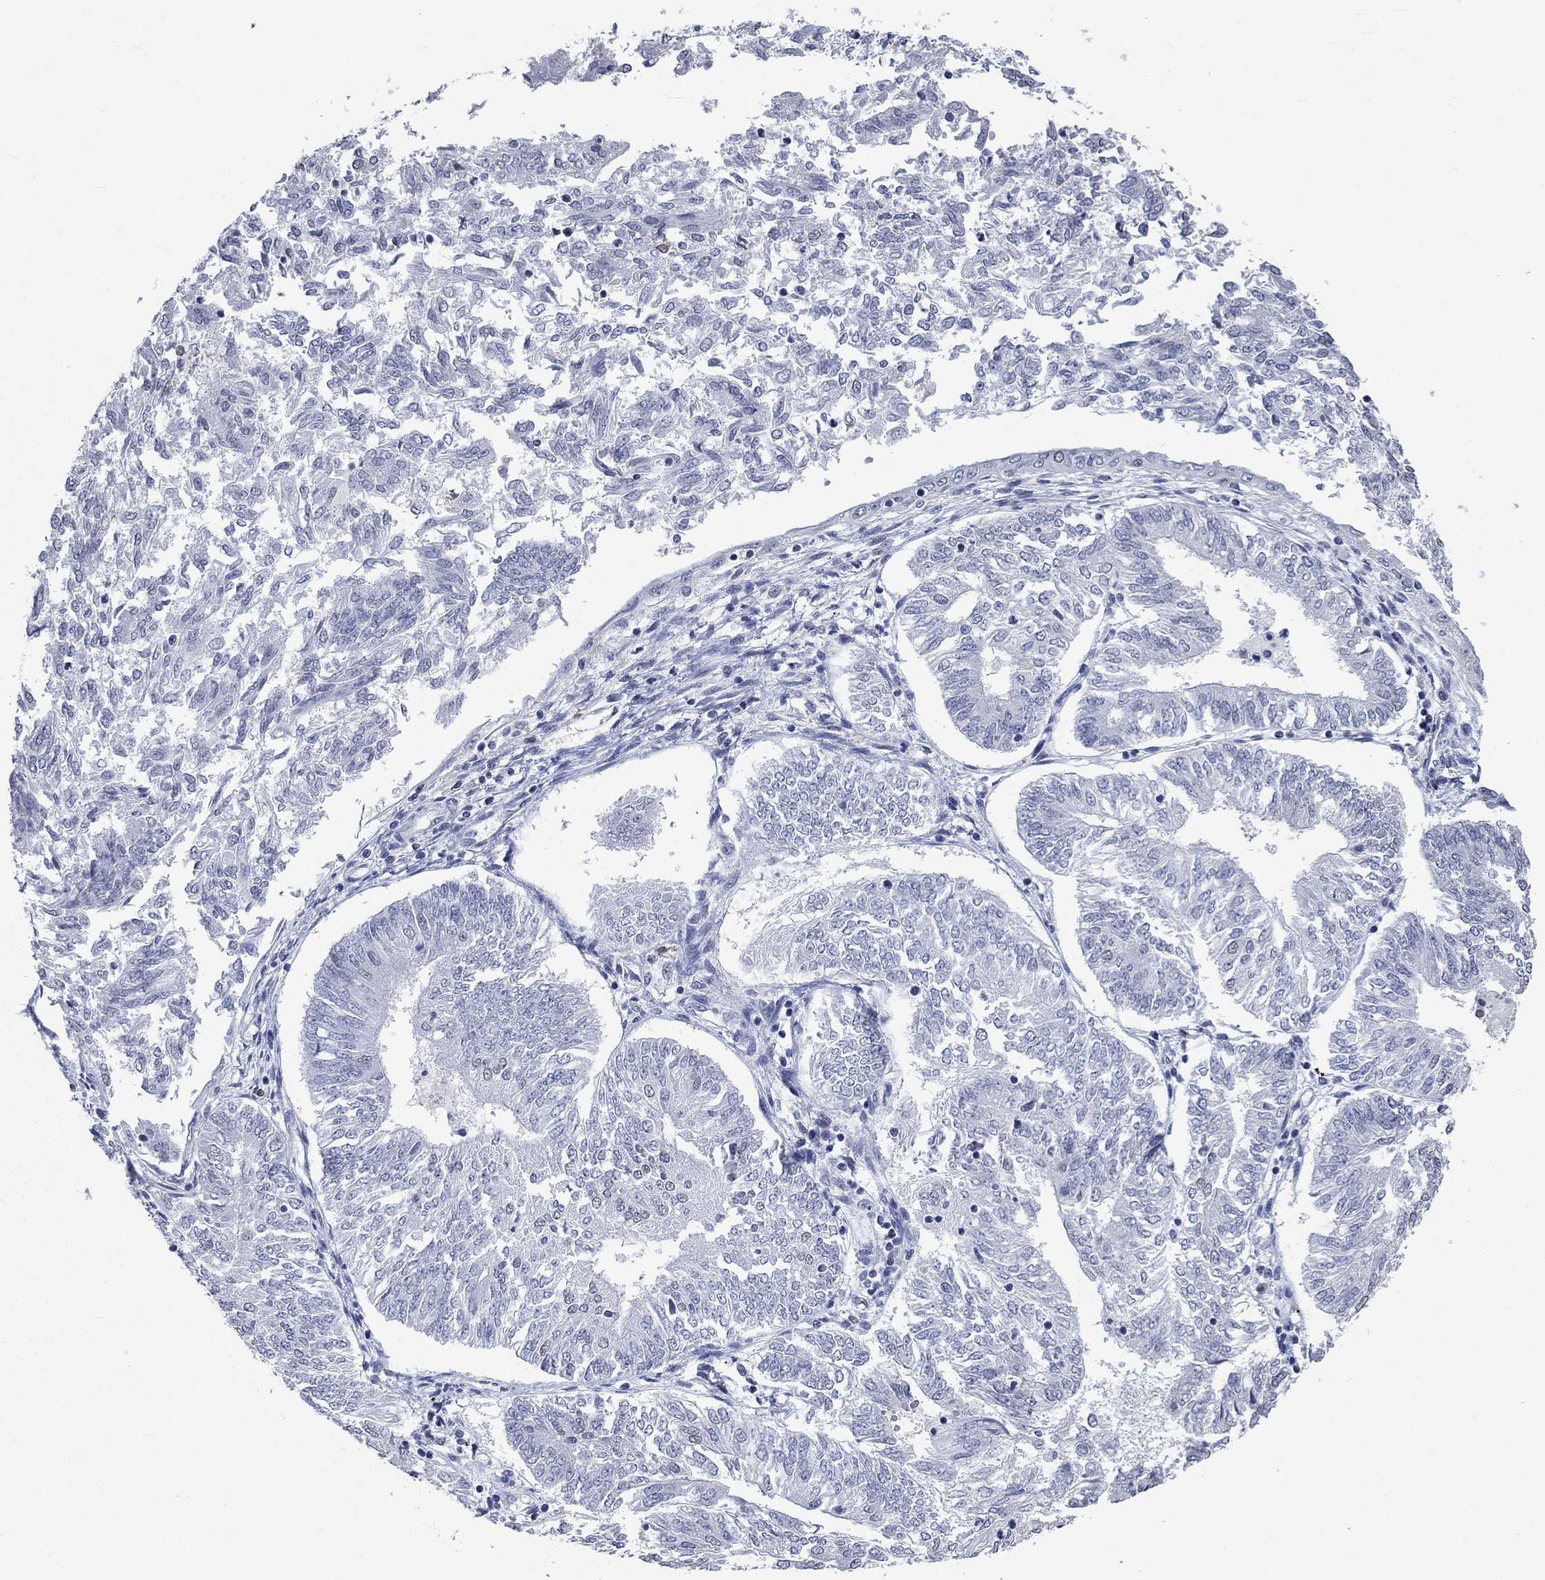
{"staining": {"intensity": "negative", "quantity": "none", "location": "none"}, "tissue": "endometrial cancer", "cell_type": "Tumor cells", "image_type": "cancer", "snomed": [{"axis": "morphology", "description": "Adenocarcinoma, NOS"}, {"axis": "topography", "description": "Endometrium"}], "caption": "Immunohistochemistry (IHC) histopathology image of endometrial adenocarcinoma stained for a protein (brown), which exhibits no expression in tumor cells.", "gene": "HCFC1", "patient": {"sex": "female", "age": 58}}